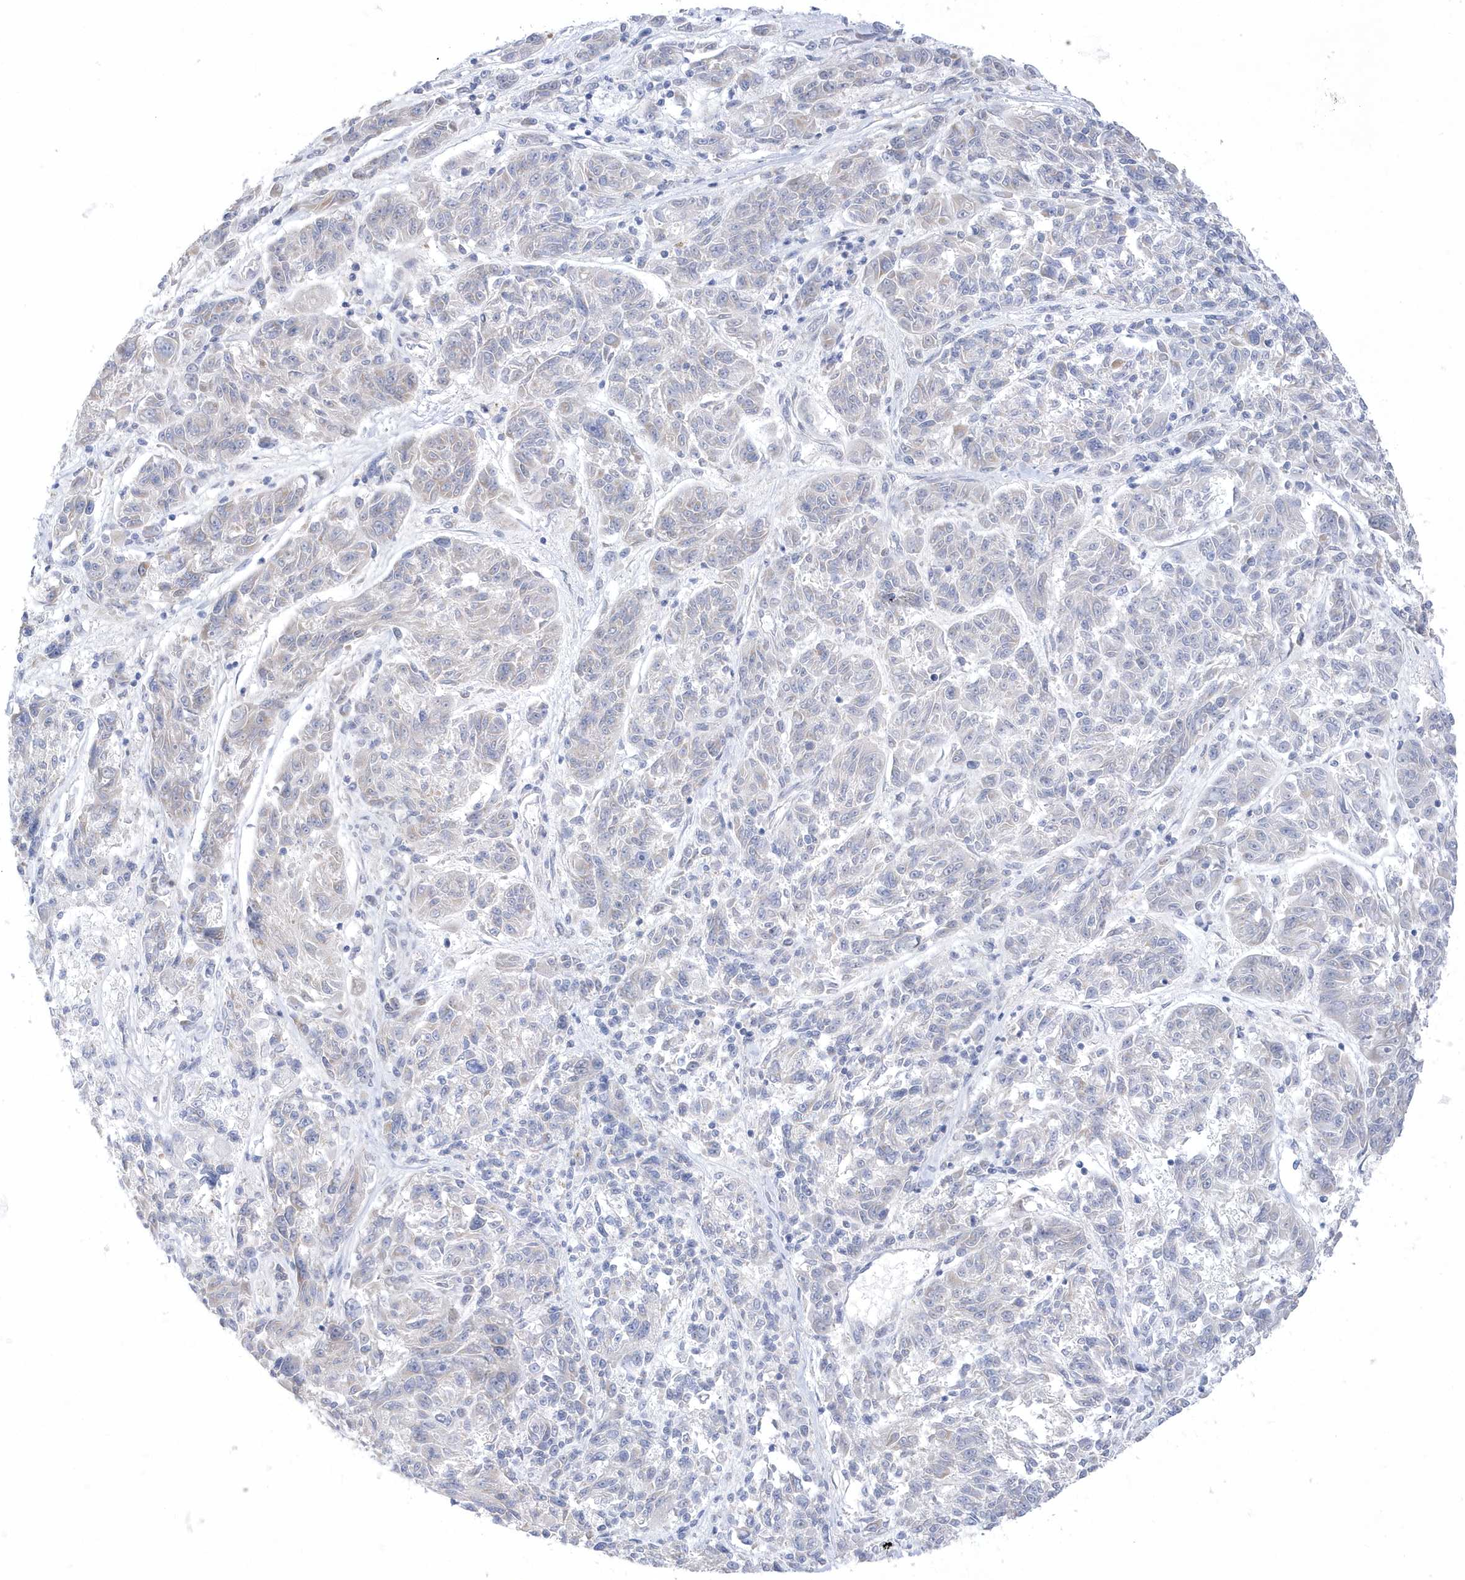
{"staining": {"intensity": "negative", "quantity": "none", "location": "none"}, "tissue": "melanoma", "cell_type": "Tumor cells", "image_type": "cancer", "snomed": [{"axis": "morphology", "description": "Malignant melanoma, NOS"}, {"axis": "topography", "description": "Skin"}], "caption": "IHC micrograph of neoplastic tissue: human melanoma stained with DAB (3,3'-diaminobenzidine) reveals no significant protein staining in tumor cells.", "gene": "ANAPC1", "patient": {"sex": "male", "age": 53}}